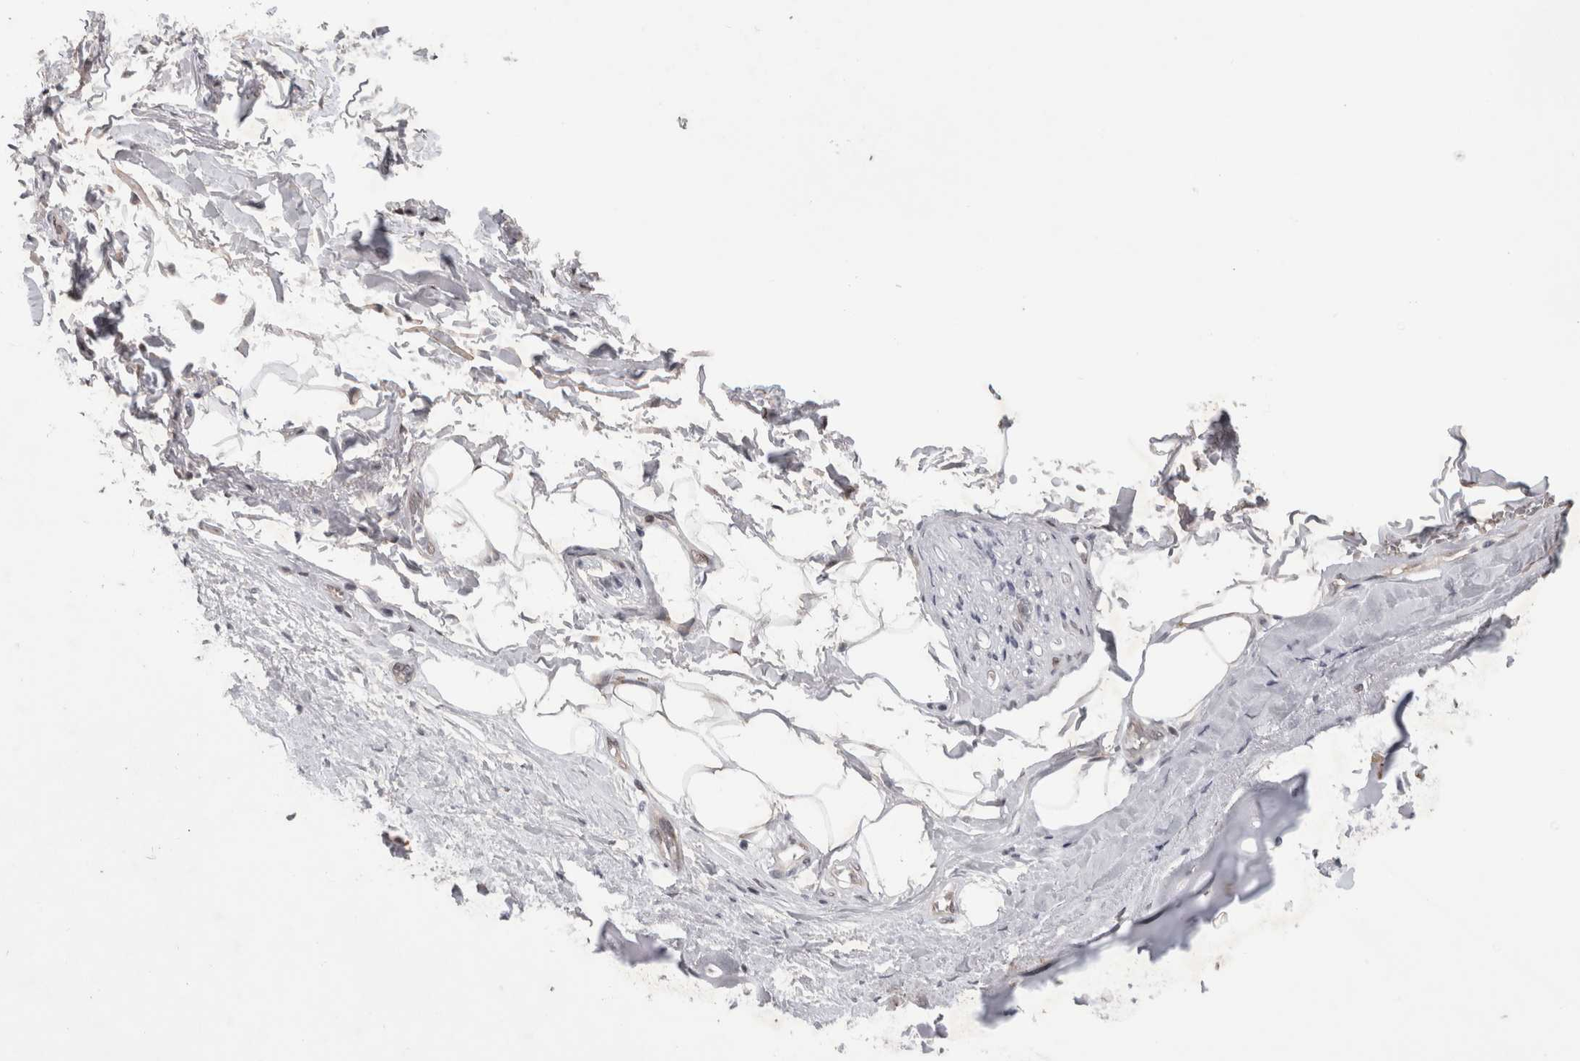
{"staining": {"intensity": "negative", "quantity": "none", "location": "none"}, "tissue": "adipose tissue", "cell_type": "Adipocytes", "image_type": "normal", "snomed": [{"axis": "morphology", "description": "Normal tissue, NOS"}, {"axis": "topography", "description": "Cartilage tissue"}, {"axis": "topography", "description": "Bronchus"}], "caption": "High power microscopy histopathology image of an immunohistochemistry photomicrograph of normal adipose tissue, revealing no significant expression in adipocytes.", "gene": "IFI44", "patient": {"sex": "female", "age": 73}}